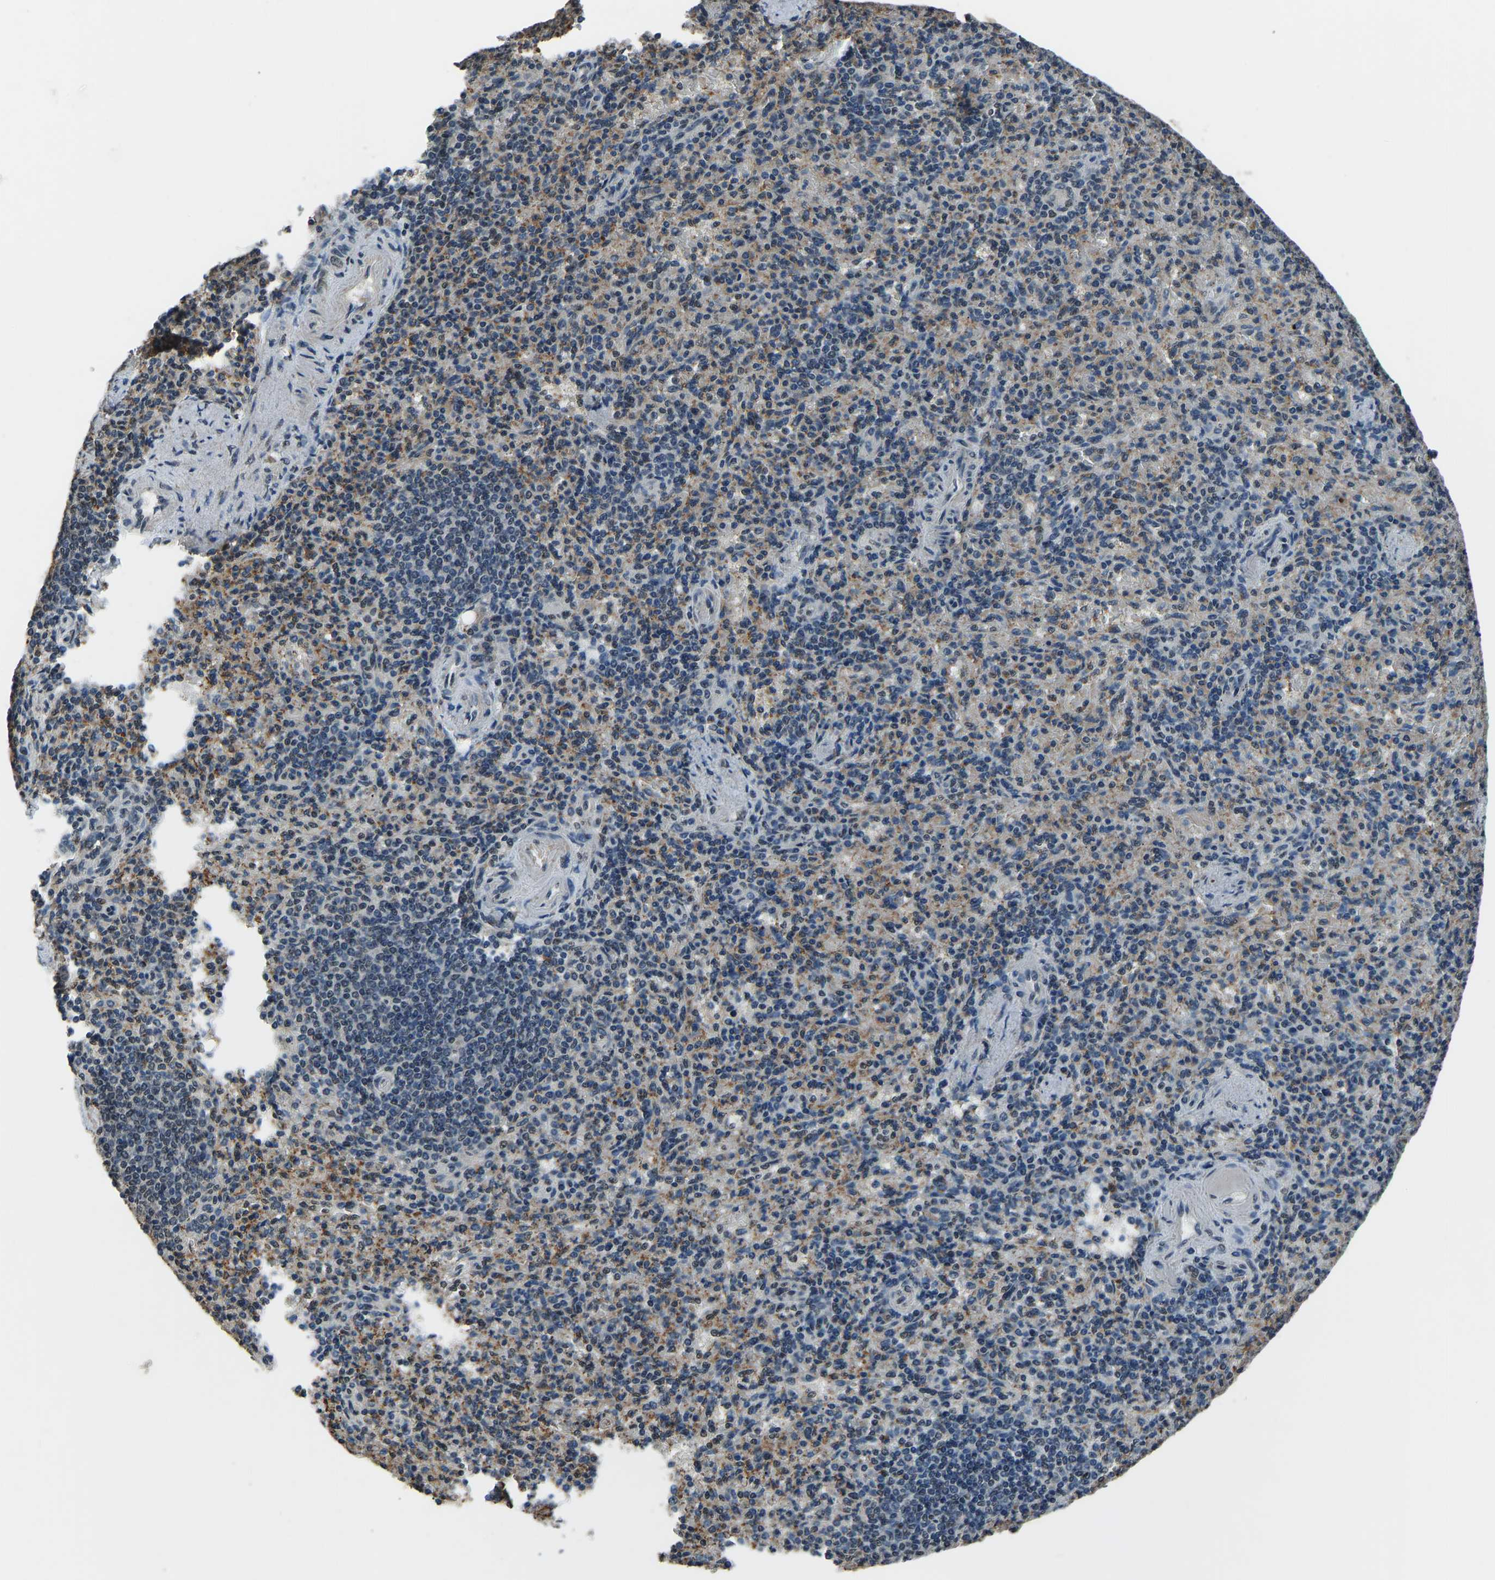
{"staining": {"intensity": "moderate", "quantity": "<25%", "location": "cytoplasmic/membranous"}, "tissue": "spleen", "cell_type": "Cells in red pulp", "image_type": "normal", "snomed": [{"axis": "morphology", "description": "Normal tissue, NOS"}, {"axis": "topography", "description": "Spleen"}], "caption": "Approximately <25% of cells in red pulp in normal human spleen display moderate cytoplasmic/membranous protein expression as visualized by brown immunohistochemical staining.", "gene": "FOS", "patient": {"sex": "female", "age": 74}}